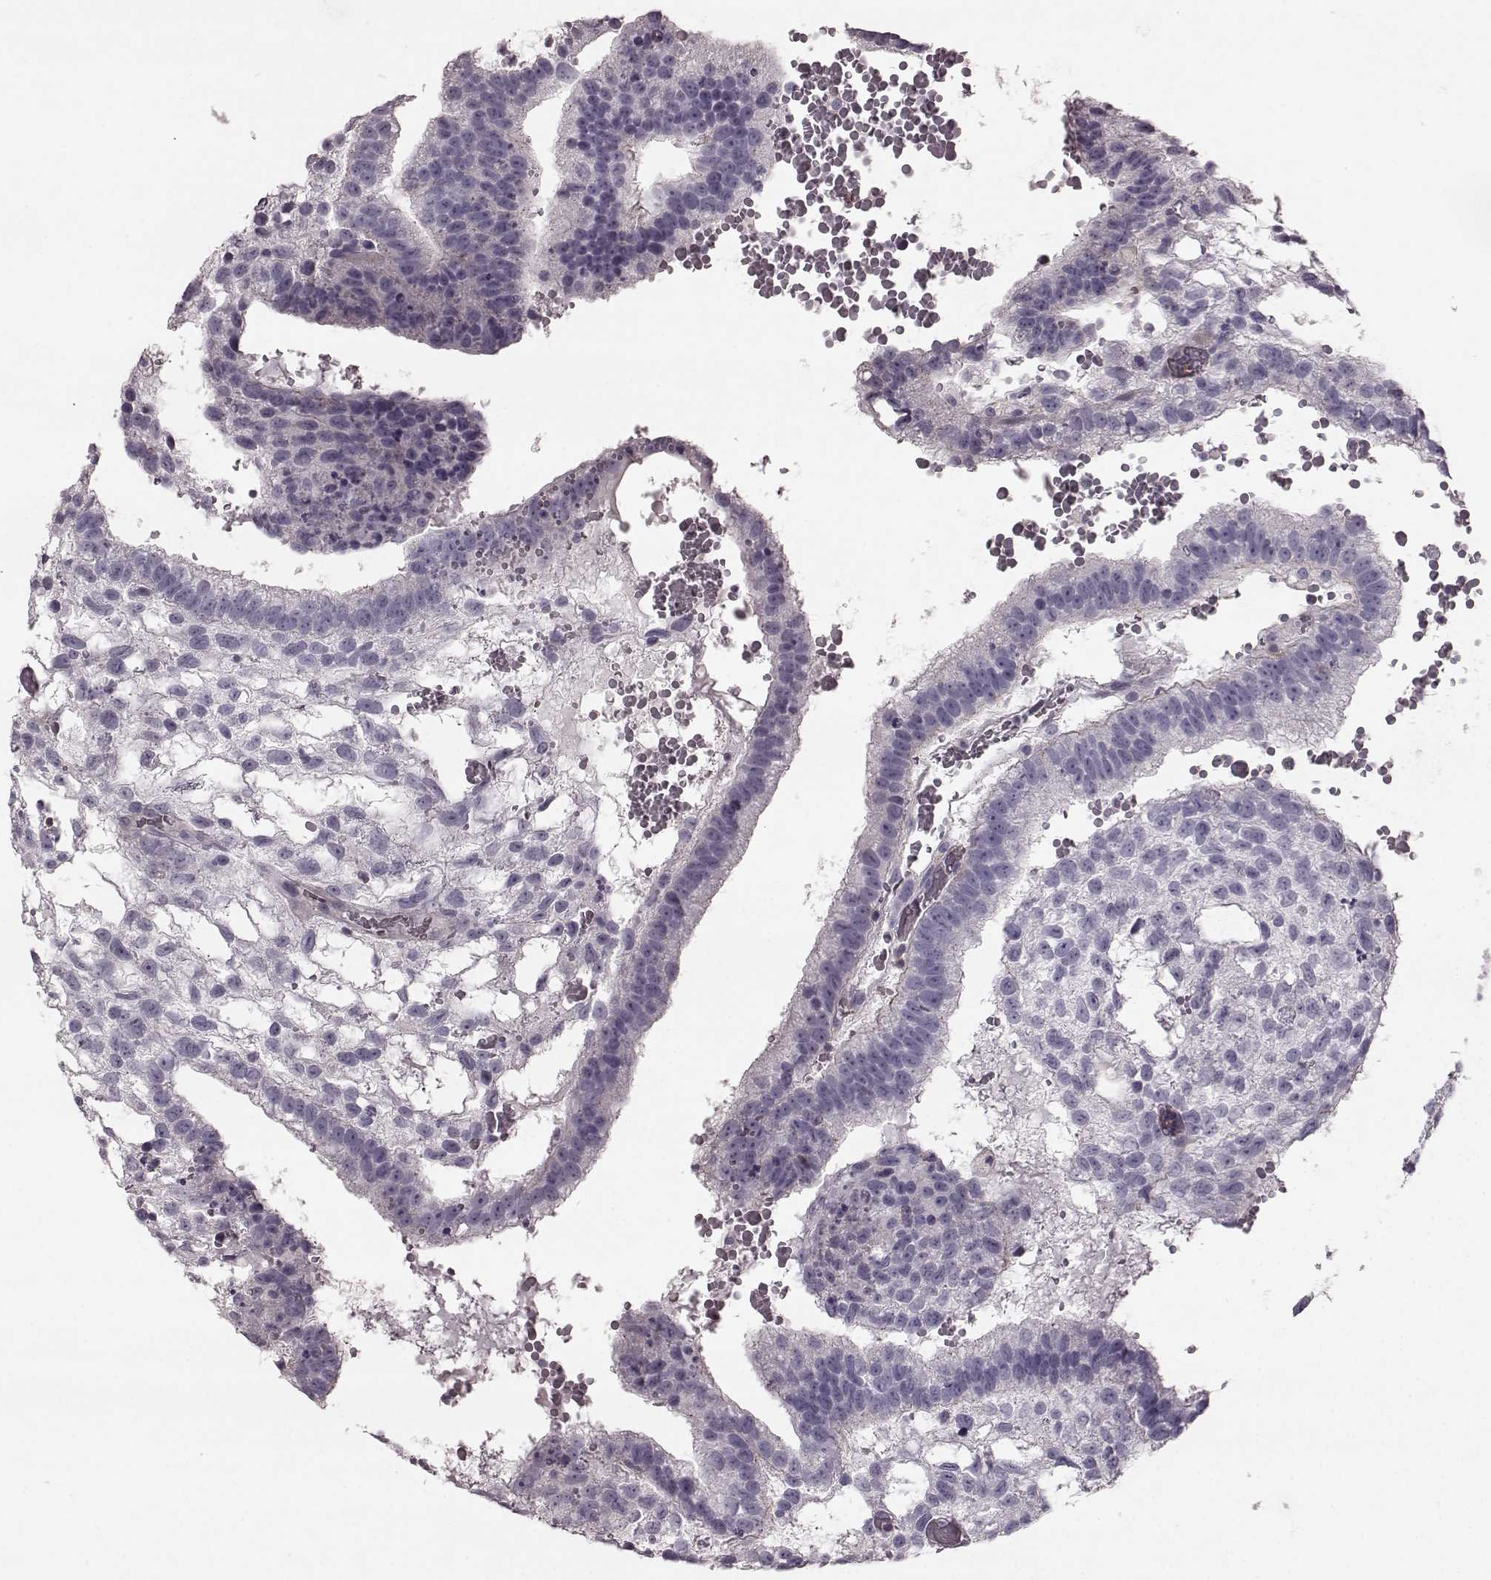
{"staining": {"intensity": "negative", "quantity": "none", "location": "none"}, "tissue": "testis cancer", "cell_type": "Tumor cells", "image_type": "cancer", "snomed": [{"axis": "morphology", "description": "Normal tissue, NOS"}, {"axis": "morphology", "description": "Carcinoma, Embryonal, NOS"}, {"axis": "topography", "description": "Testis"}, {"axis": "topography", "description": "Epididymis"}], "caption": "Immunohistochemical staining of embryonal carcinoma (testis) shows no significant expression in tumor cells. The staining was performed using DAB to visualize the protein expression in brown, while the nuclei were stained in blue with hematoxylin (Magnification: 20x).", "gene": "PDCD1", "patient": {"sex": "male", "age": 32}}